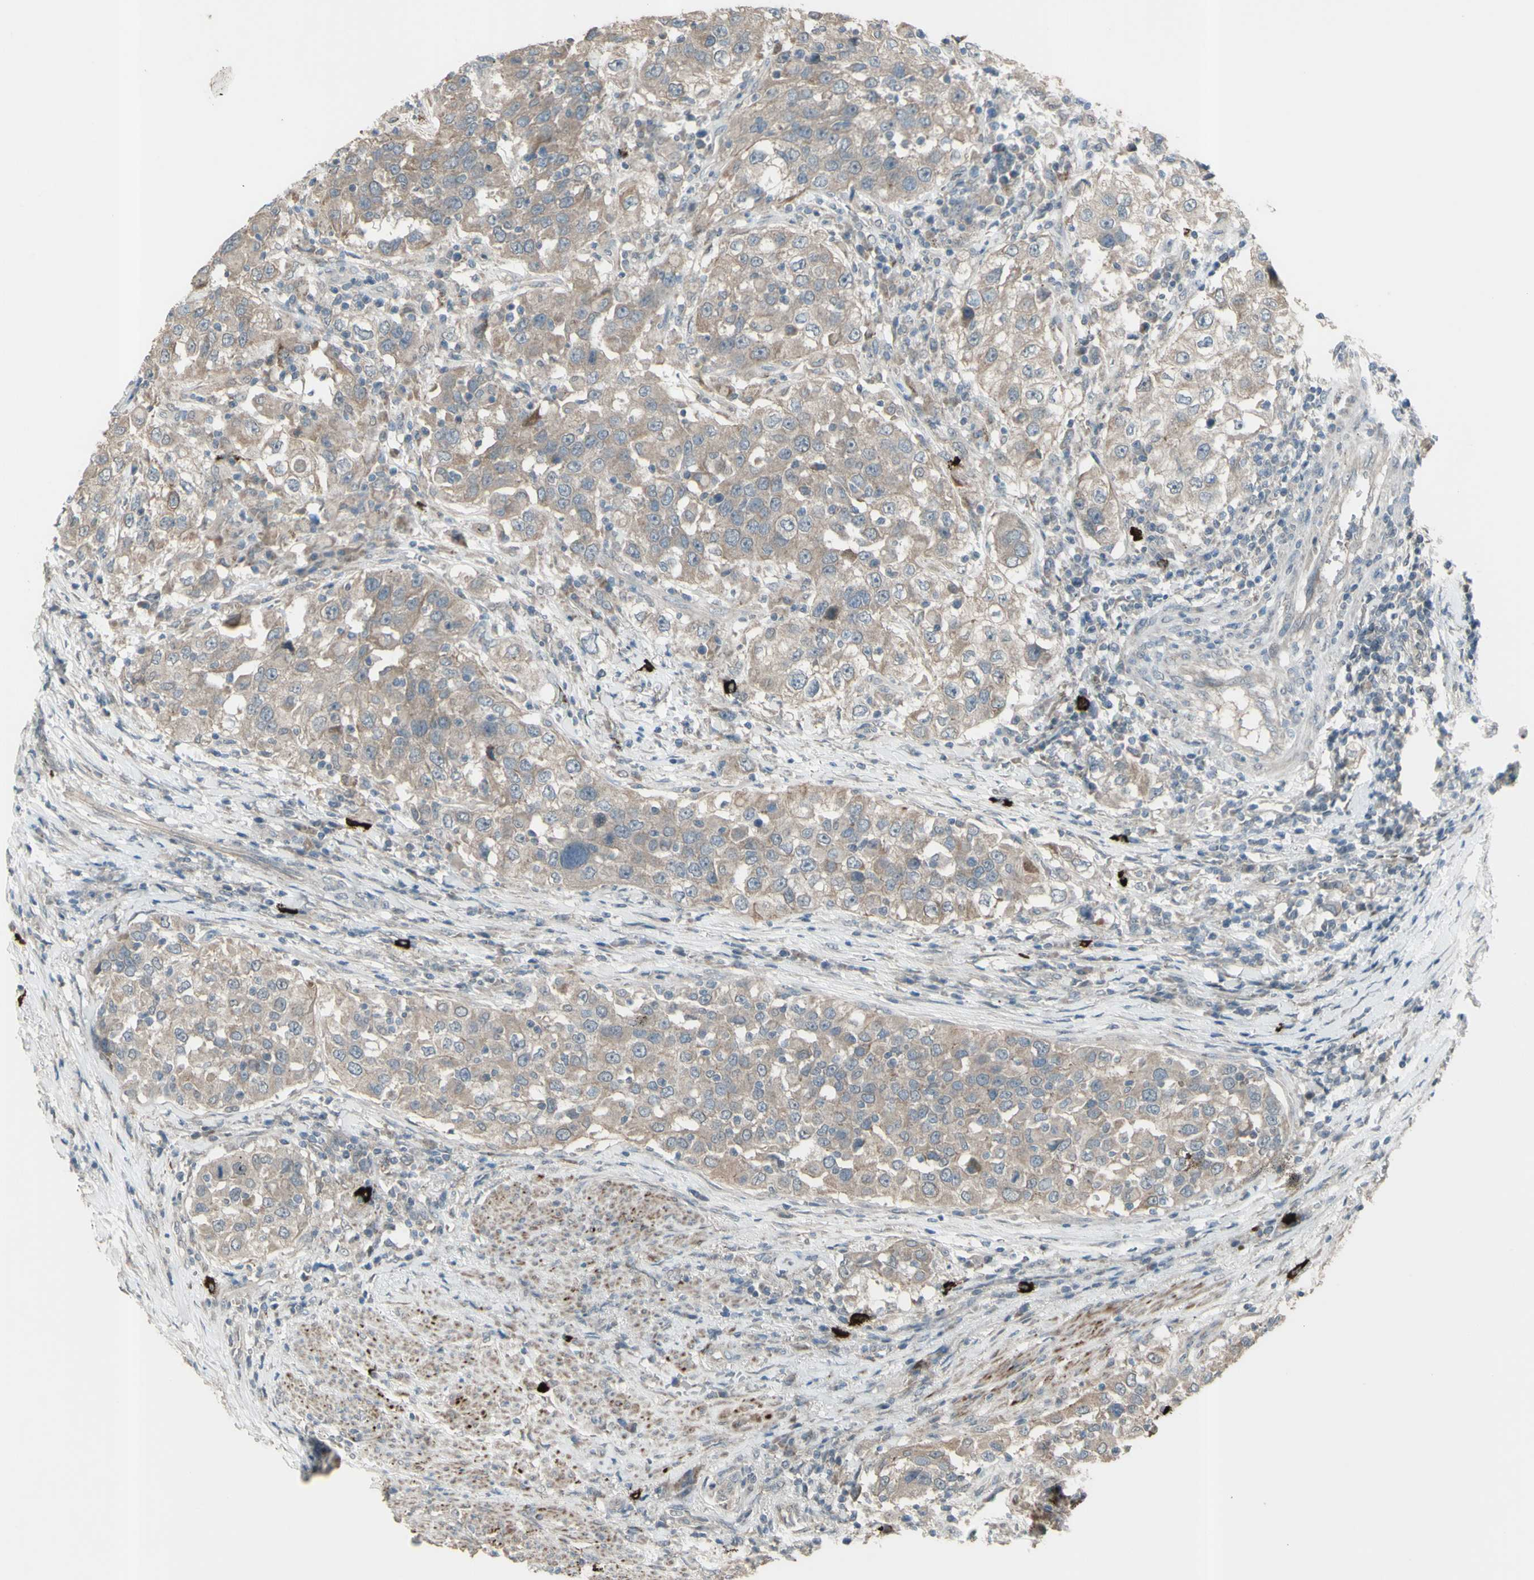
{"staining": {"intensity": "weak", "quantity": ">75%", "location": "cytoplasmic/membranous"}, "tissue": "urothelial cancer", "cell_type": "Tumor cells", "image_type": "cancer", "snomed": [{"axis": "morphology", "description": "Urothelial carcinoma, High grade"}, {"axis": "topography", "description": "Urinary bladder"}], "caption": "A micrograph of high-grade urothelial carcinoma stained for a protein demonstrates weak cytoplasmic/membranous brown staining in tumor cells. (DAB (3,3'-diaminobenzidine) IHC, brown staining for protein, blue staining for nuclei).", "gene": "GRAMD1B", "patient": {"sex": "female", "age": 80}}